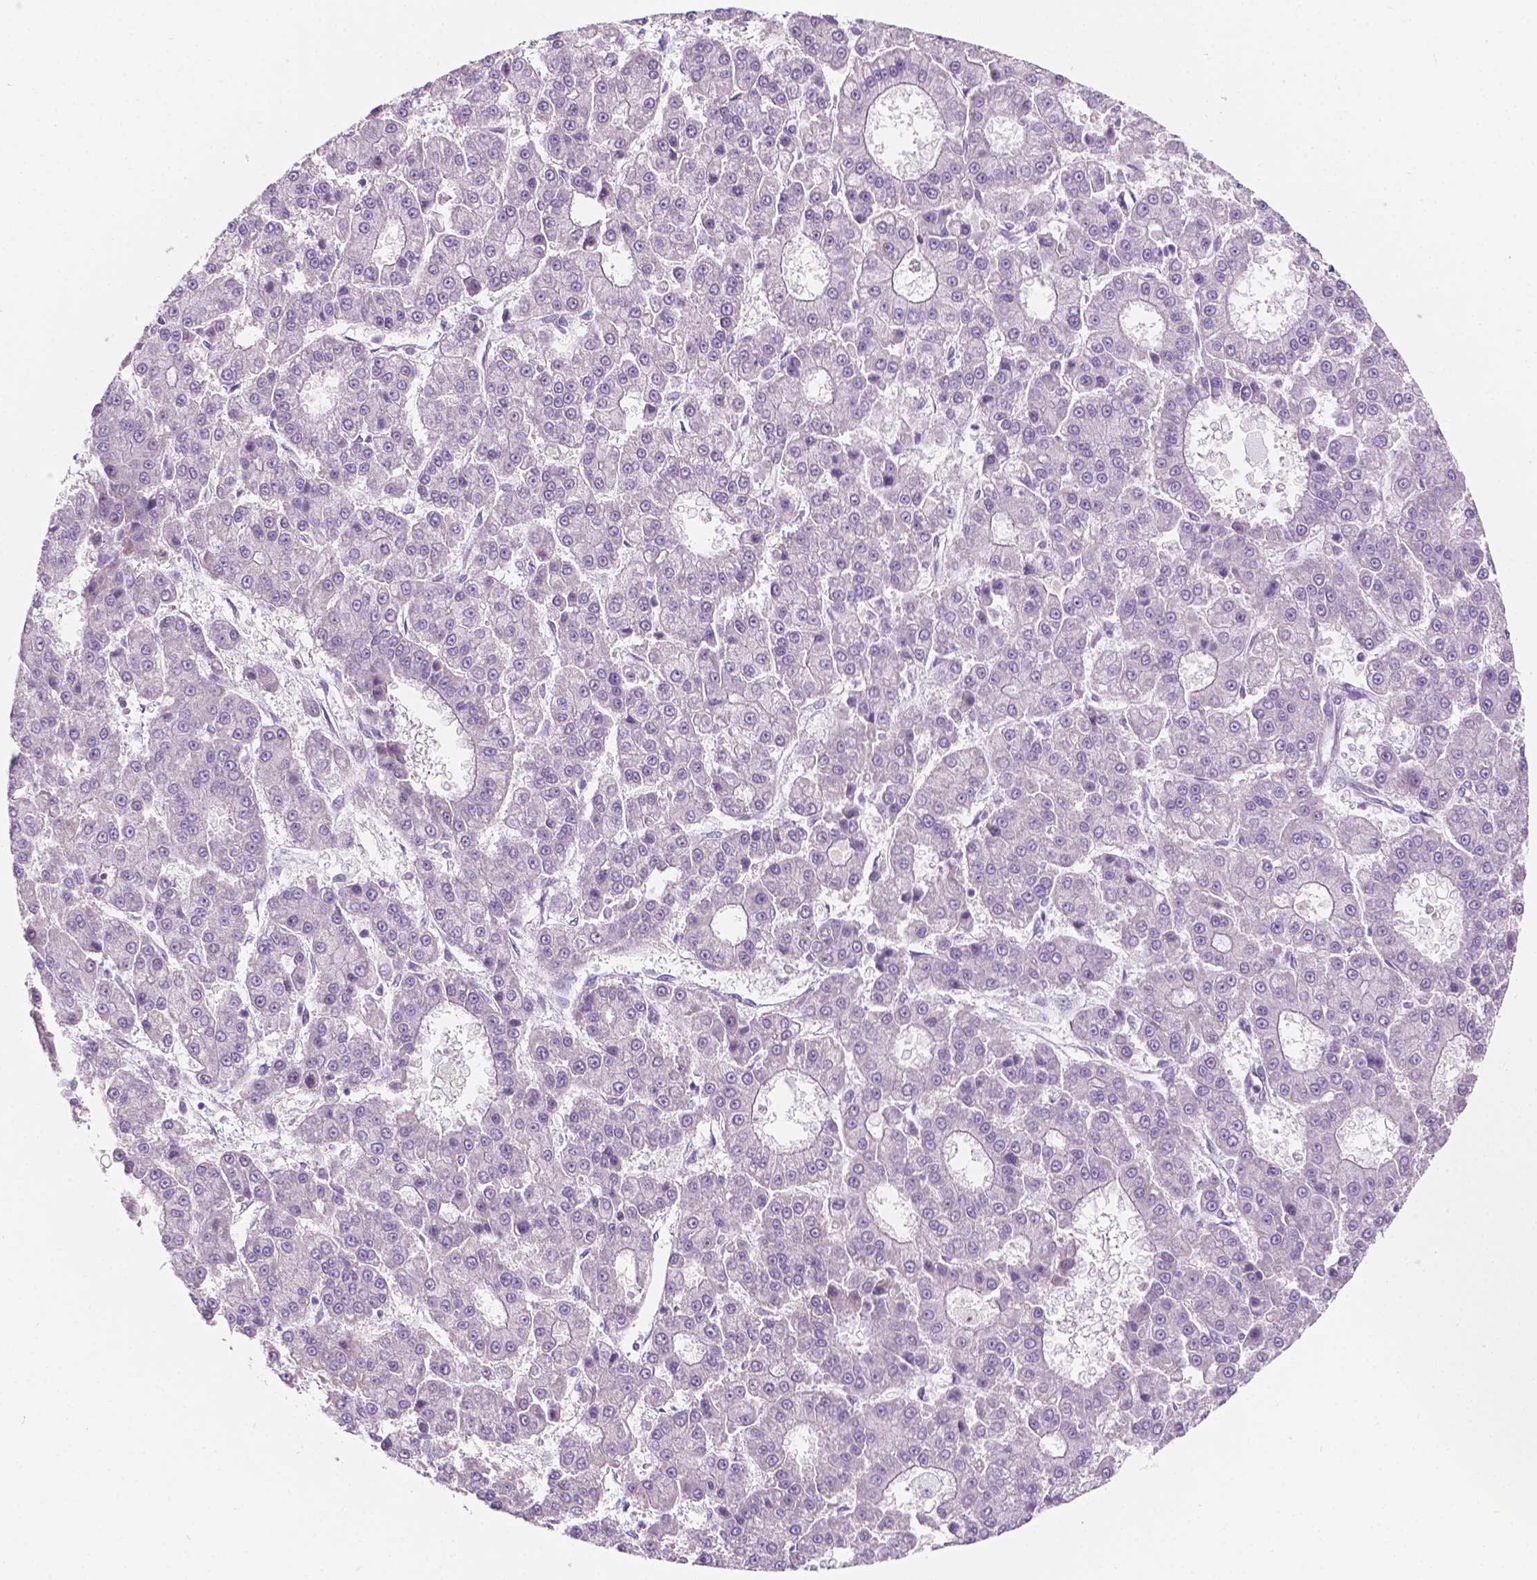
{"staining": {"intensity": "negative", "quantity": "none", "location": "none"}, "tissue": "liver cancer", "cell_type": "Tumor cells", "image_type": "cancer", "snomed": [{"axis": "morphology", "description": "Carcinoma, Hepatocellular, NOS"}, {"axis": "topography", "description": "Liver"}], "caption": "A high-resolution histopathology image shows IHC staining of liver cancer (hepatocellular carcinoma), which reveals no significant expression in tumor cells.", "gene": "NOS1AP", "patient": {"sex": "male", "age": 70}}